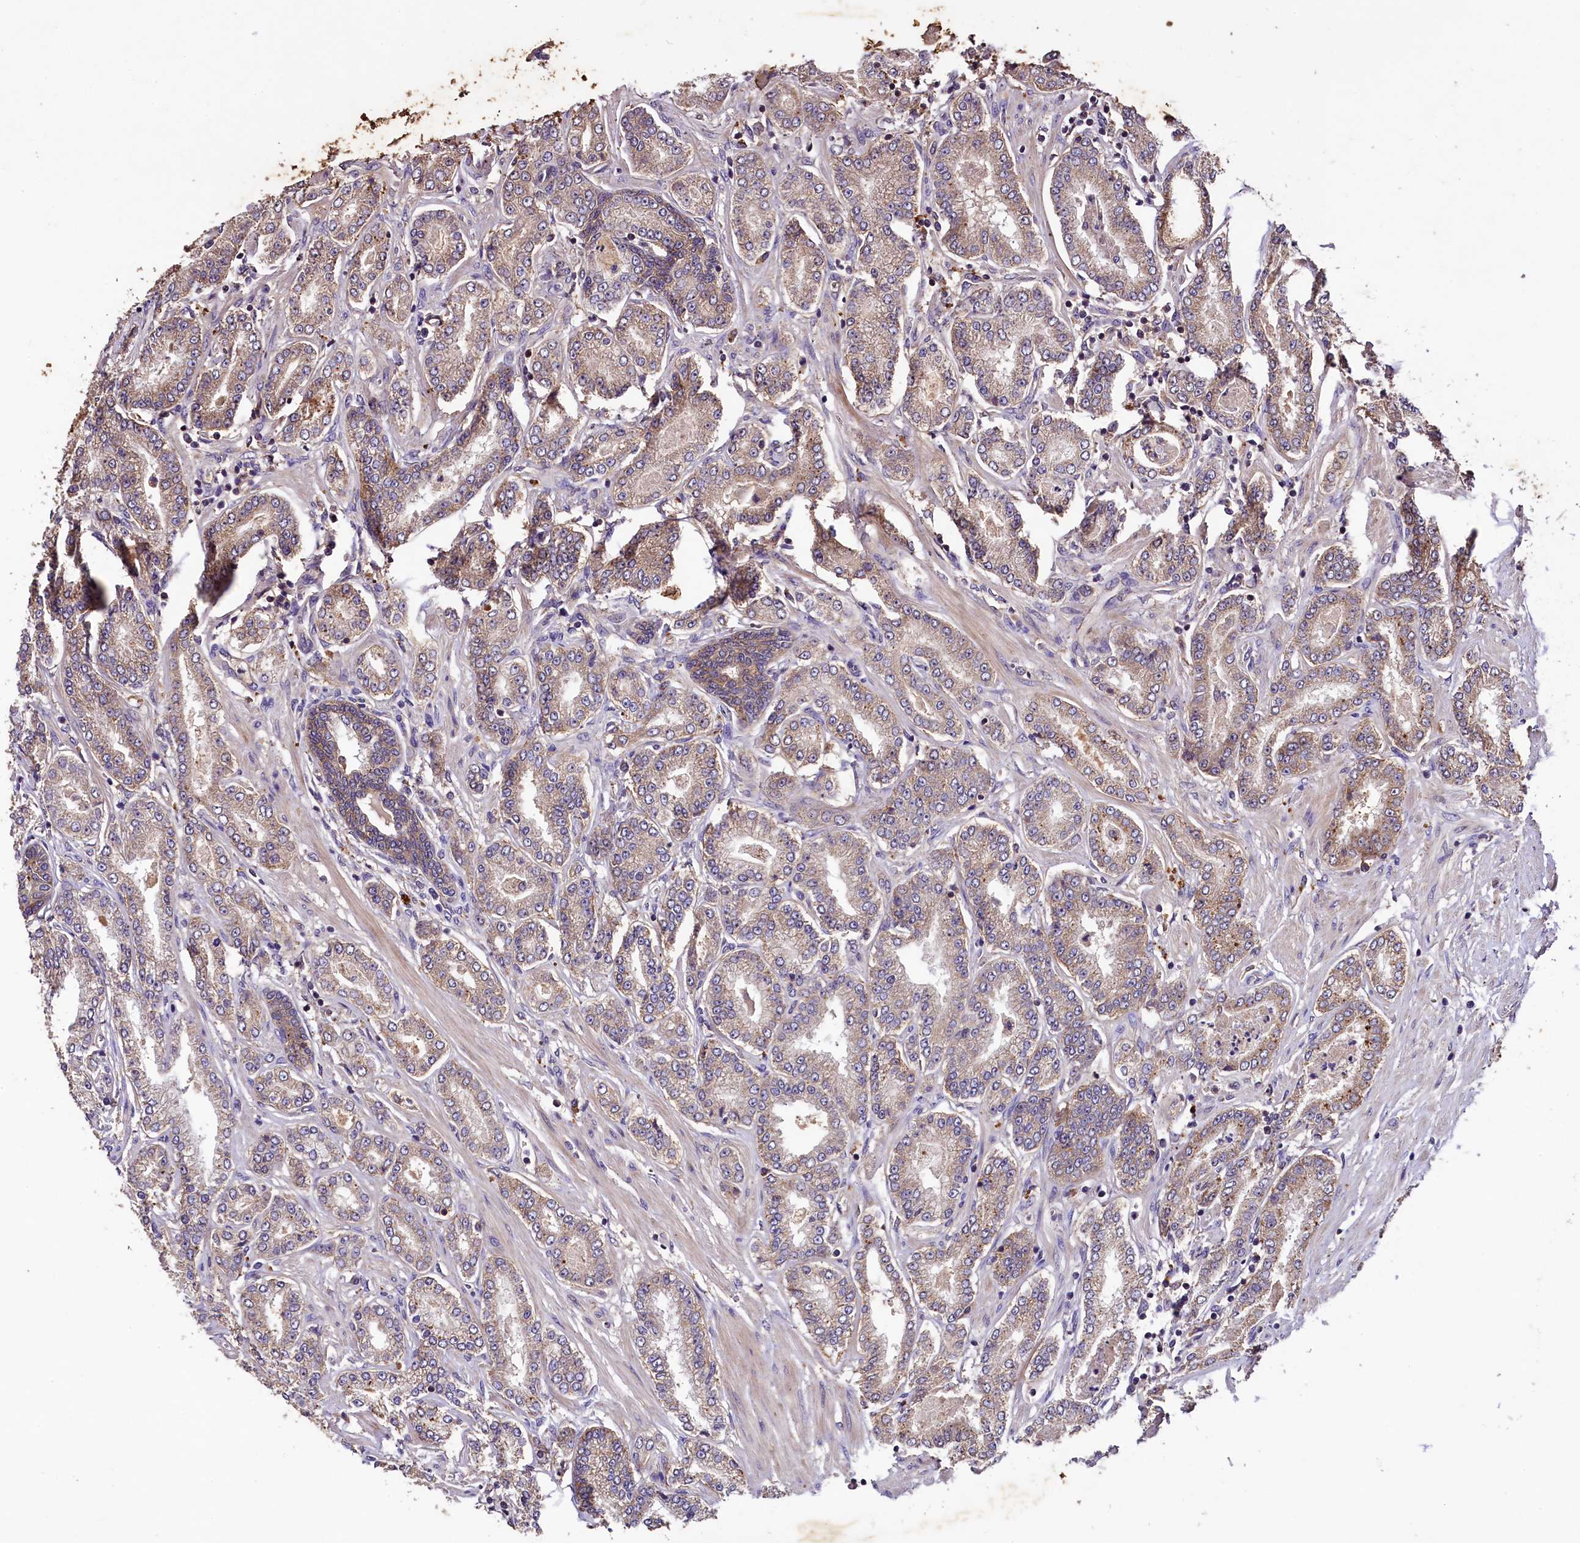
{"staining": {"intensity": "moderate", "quantity": "25%-75%", "location": "cytoplasmic/membranous"}, "tissue": "prostate cancer", "cell_type": "Tumor cells", "image_type": "cancer", "snomed": [{"axis": "morphology", "description": "Adenocarcinoma, Low grade"}, {"axis": "topography", "description": "Prostate"}], "caption": "Low-grade adenocarcinoma (prostate) stained with a protein marker displays moderate staining in tumor cells.", "gene": "PLXNB1", "patient": {"sex": "male", "age": 63}}